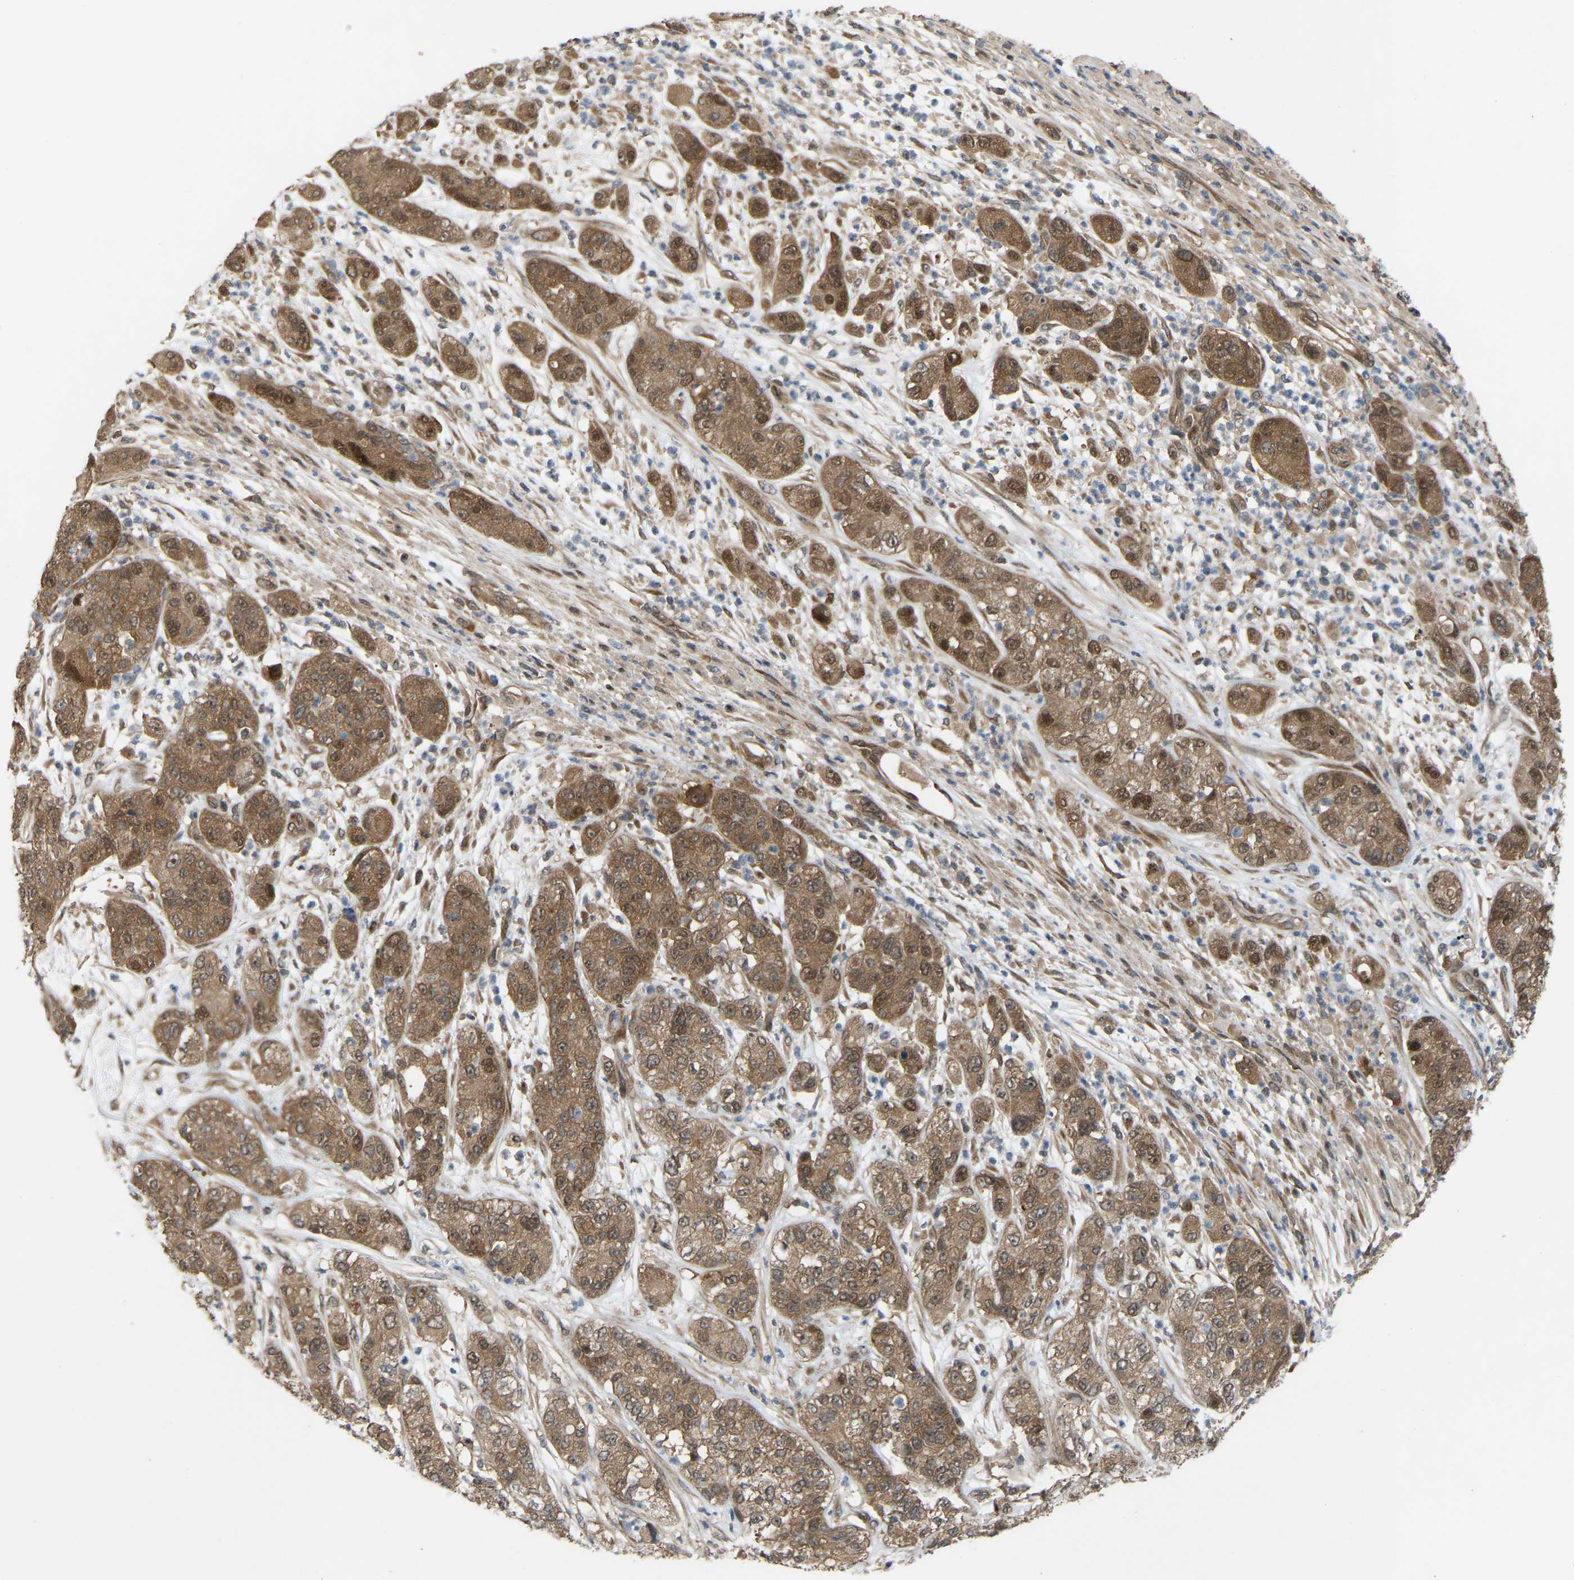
{"staining": {"intensity": "moderate", "quantity": ">75%", "location": "cytoplasmic/membranous"}, "tissue": "pancreatic cancer", "cell_type": "Tumor cells", "image_type": "cancer", "snomed": [{"axis": "morphology", "description": "Adenocarcinoma, NOS"}, {"axis": "topography", "description": "Pancreas"}], "caption": "High-power microscopy captured an IHC image of pancreatic cancer, revealing moderate cytoplasmic/membranous expression in approximately >75% of tumor cells.", "gene": "CROT", "patient": {"sex": "female", "age": 78}}